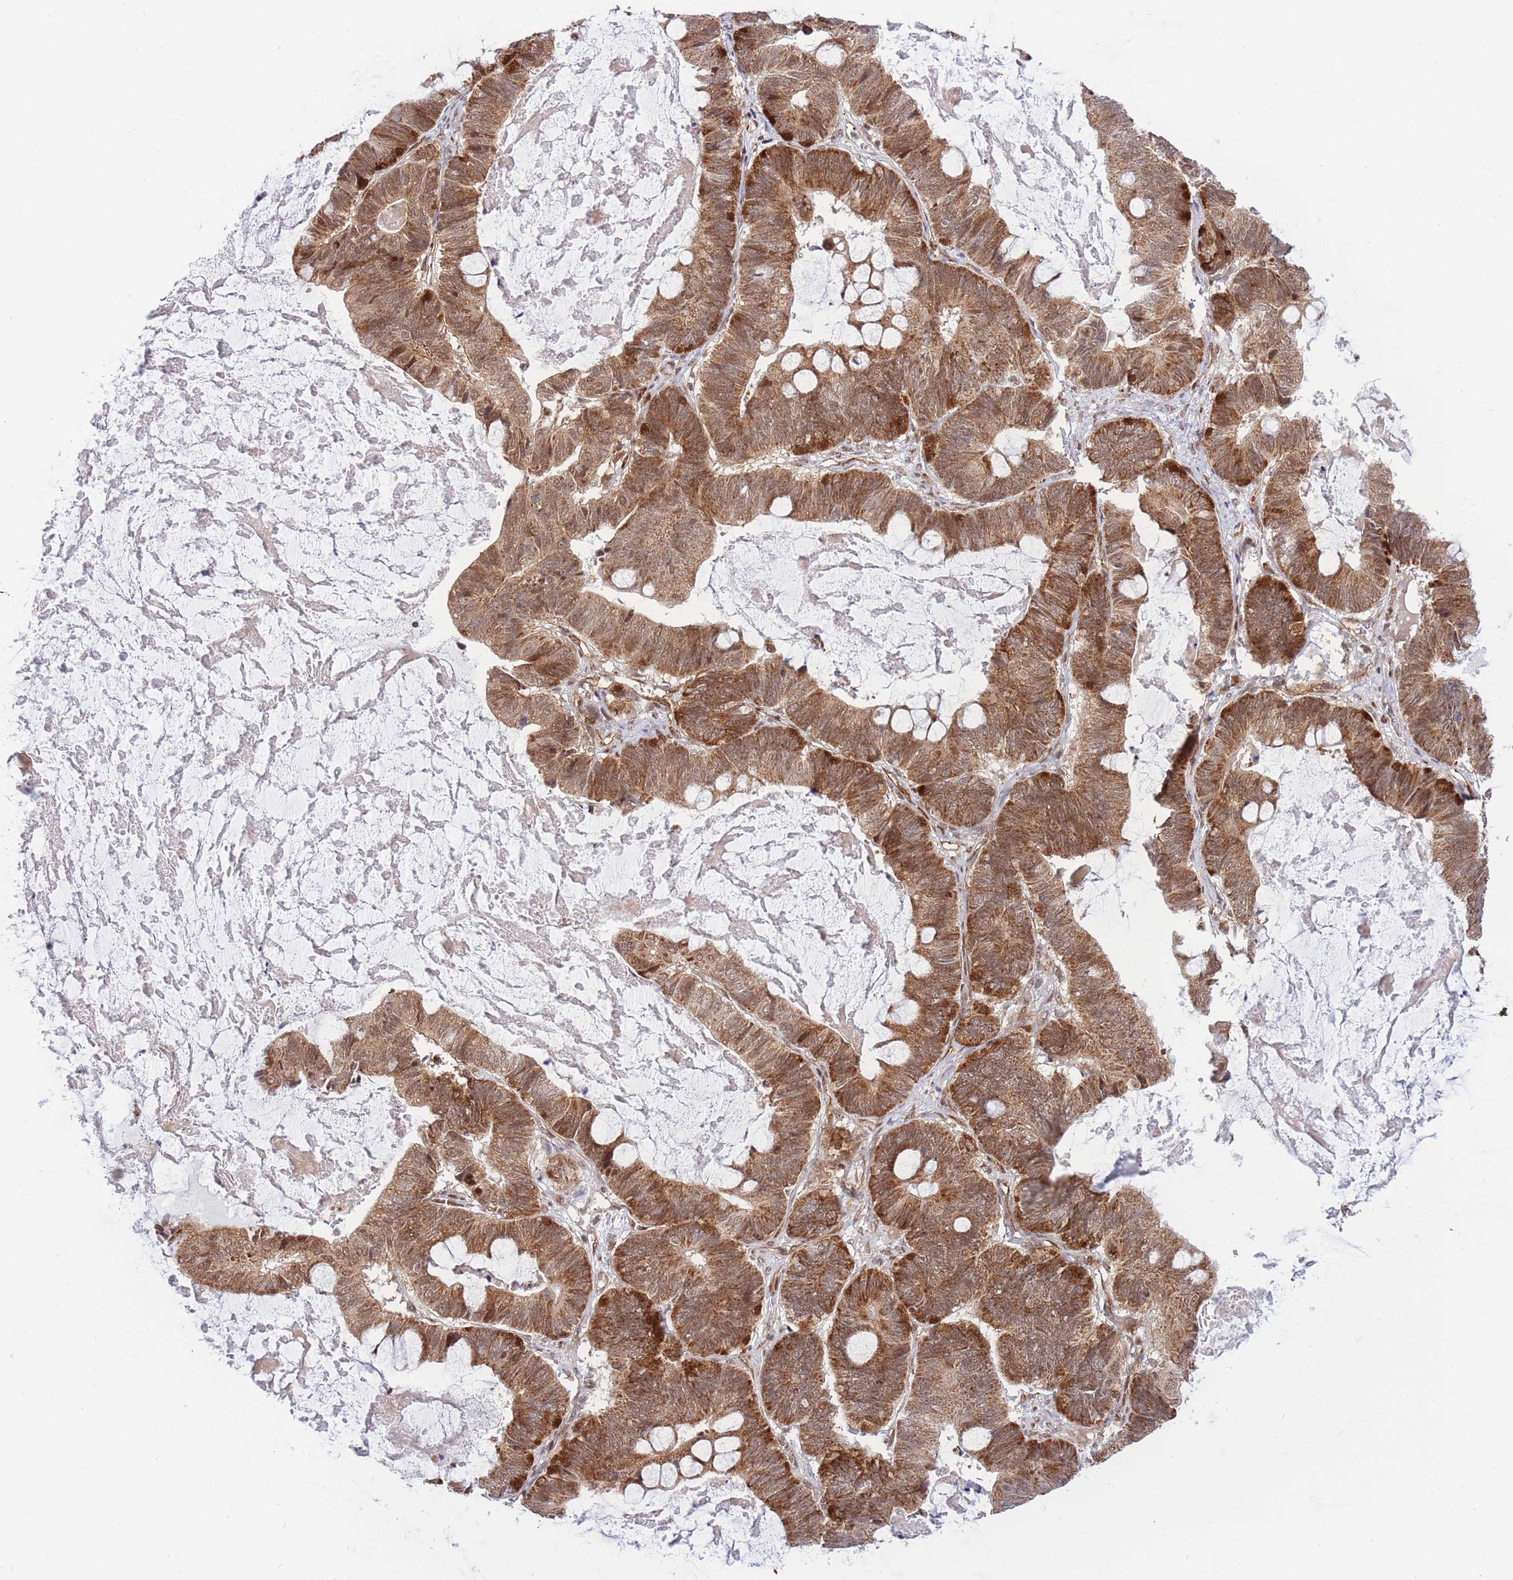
{"staining": {"intensity": "moderate", "quantity": ">75%", "location": "cytoplasmic/membranous,nuclear"}, "tissue": "ovarian cancer", "cell_type": "Tumor cells", "image_type": "cancer", "snomed": [{"axis": "morphology", "description": "Cystadenocarcinoma, mucinous, NOS"}, {"axis": "topography", "description": "Ovary"}], "caption": "About >75% of tumor cells in ovarian cancer (mucinous cystadenocarcinoma) exhibit moderate cytoplasmic/membranous and nuclear protein staining as visualized by brown immunohistochemical staining.", "gene": "BOD1L1", "patient": {"sex": "female", "age": 61}}